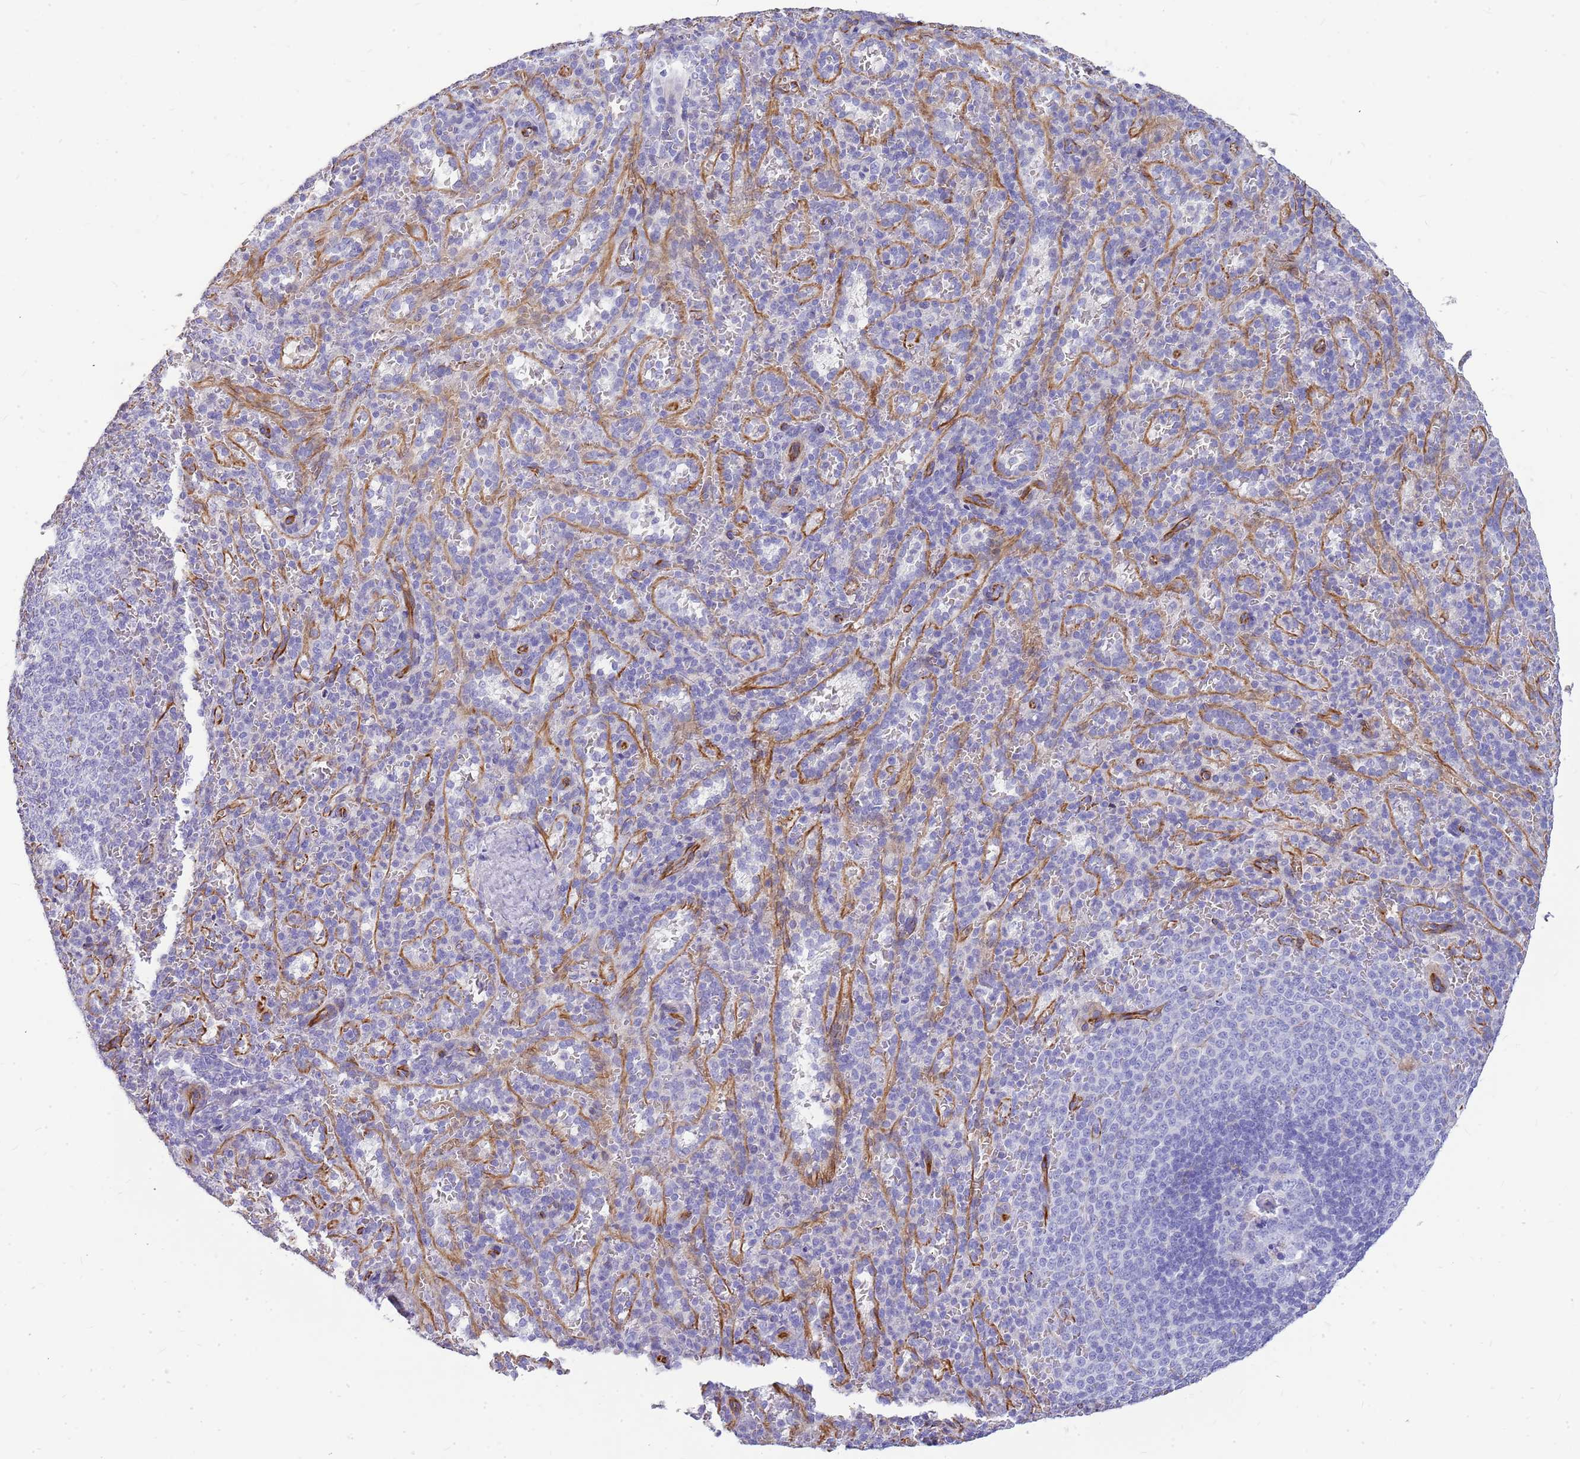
{"staining": {"intensity": "negative", "quantity": "none", "location": "none"}, "tissue": "spleen", "cell_type": "Cells in red pulp", "image_type": "normal", "snomed": [{"axis": "morphology", "description": "Normal tissue, NOS"}, {"axis": "topography", "description": "Spleen"}], "caption": "Spleen was stained to show a protein in brown. There is no significant positivity in cells in red pulp. (DAB (3,3'-diaminobenzidine) IHC visualized using brightfield microscopy, high magnification).", "gene": "ZDHHC1", "patient": {"sex": "female", "age": 21}}